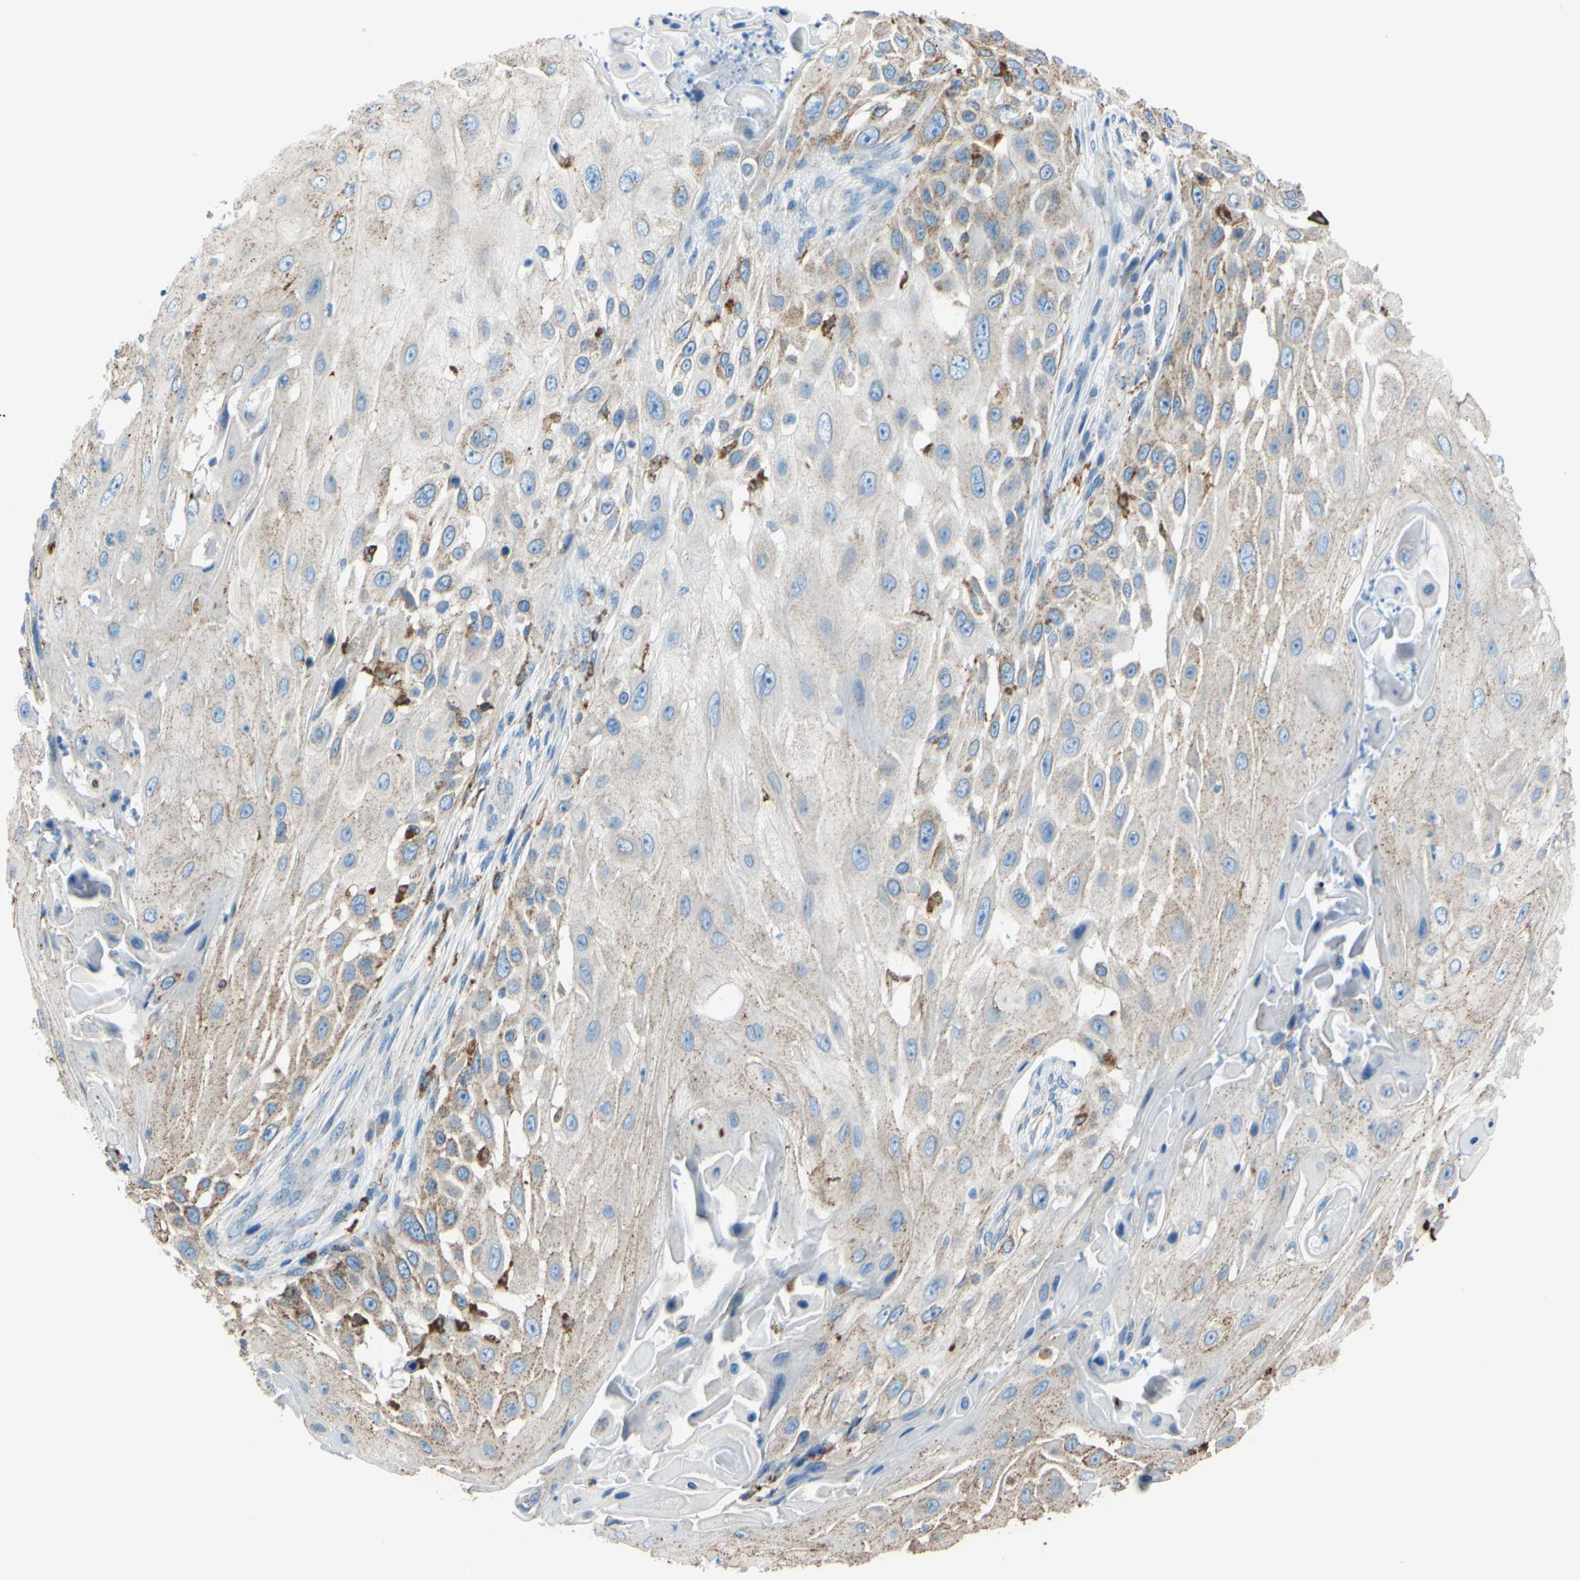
{"staining": {"intensity": "weak", "quantity": "25%-75%", "location": "cytoplasmic/membranous"}, "tissue": "skin cancer", "cell_type": "Tumor cells", "image_type": "cancer", "snomed": [{"axis": "morphology", "description": "Squamous cell carcinoma, NOS"}, {"axis": "topography", "description": "Skin"}], "caption": "This photomicrograph displays immunohistochemistry (IHC) staining of human skin squamous cell carcinoma, with low weak cytoplasmic/membranous positivity in about 25%-75% of tumor cells.", "gene": "CTSD", "patient": {"sex": "female", "age": 44}}